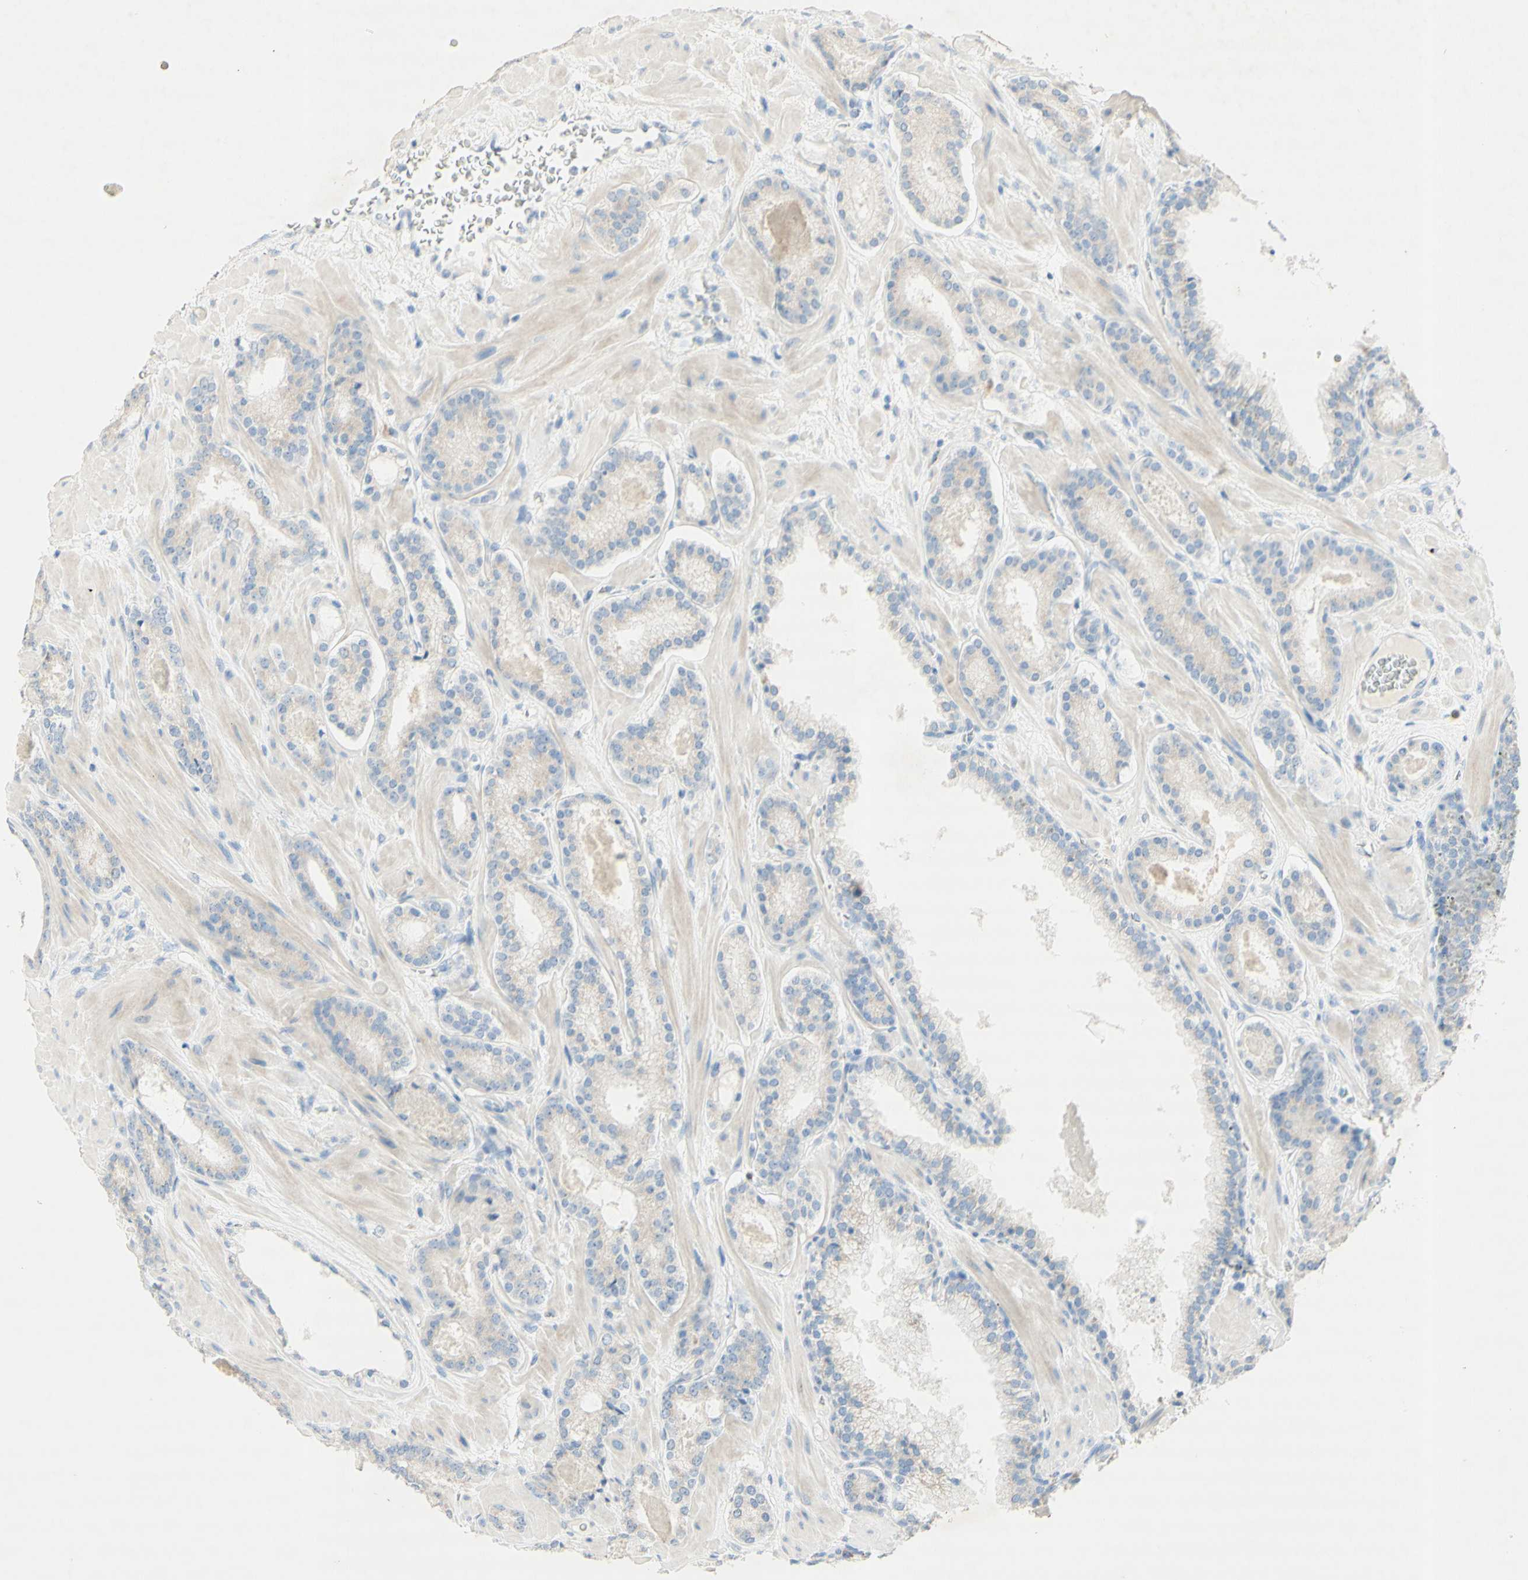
{"staining": {"intensity": "weak", "quantity": ">75%", "location": "cytoplasmic/membranous"}, "tissue": "prostate cancer", "cell_type": "Tumor cells", "image_type": "cancer", "snomed": [{"axis": "morphology", "description": "Adenocarcinoma, Low grade"}, {"axis": "topography", "description": "Prostate"}], "caption": "Low-grade adenocarcinoma (prostate) was stained to show a protein in brown. There is low levels of weak cytoplasmic/membranous positivity in about >75% of tumor cells. (DAB = brown stain, brightfield microscopy at high magnification).", "gene": "MANEA", "patient": {"sex": "male", "age": 63}}